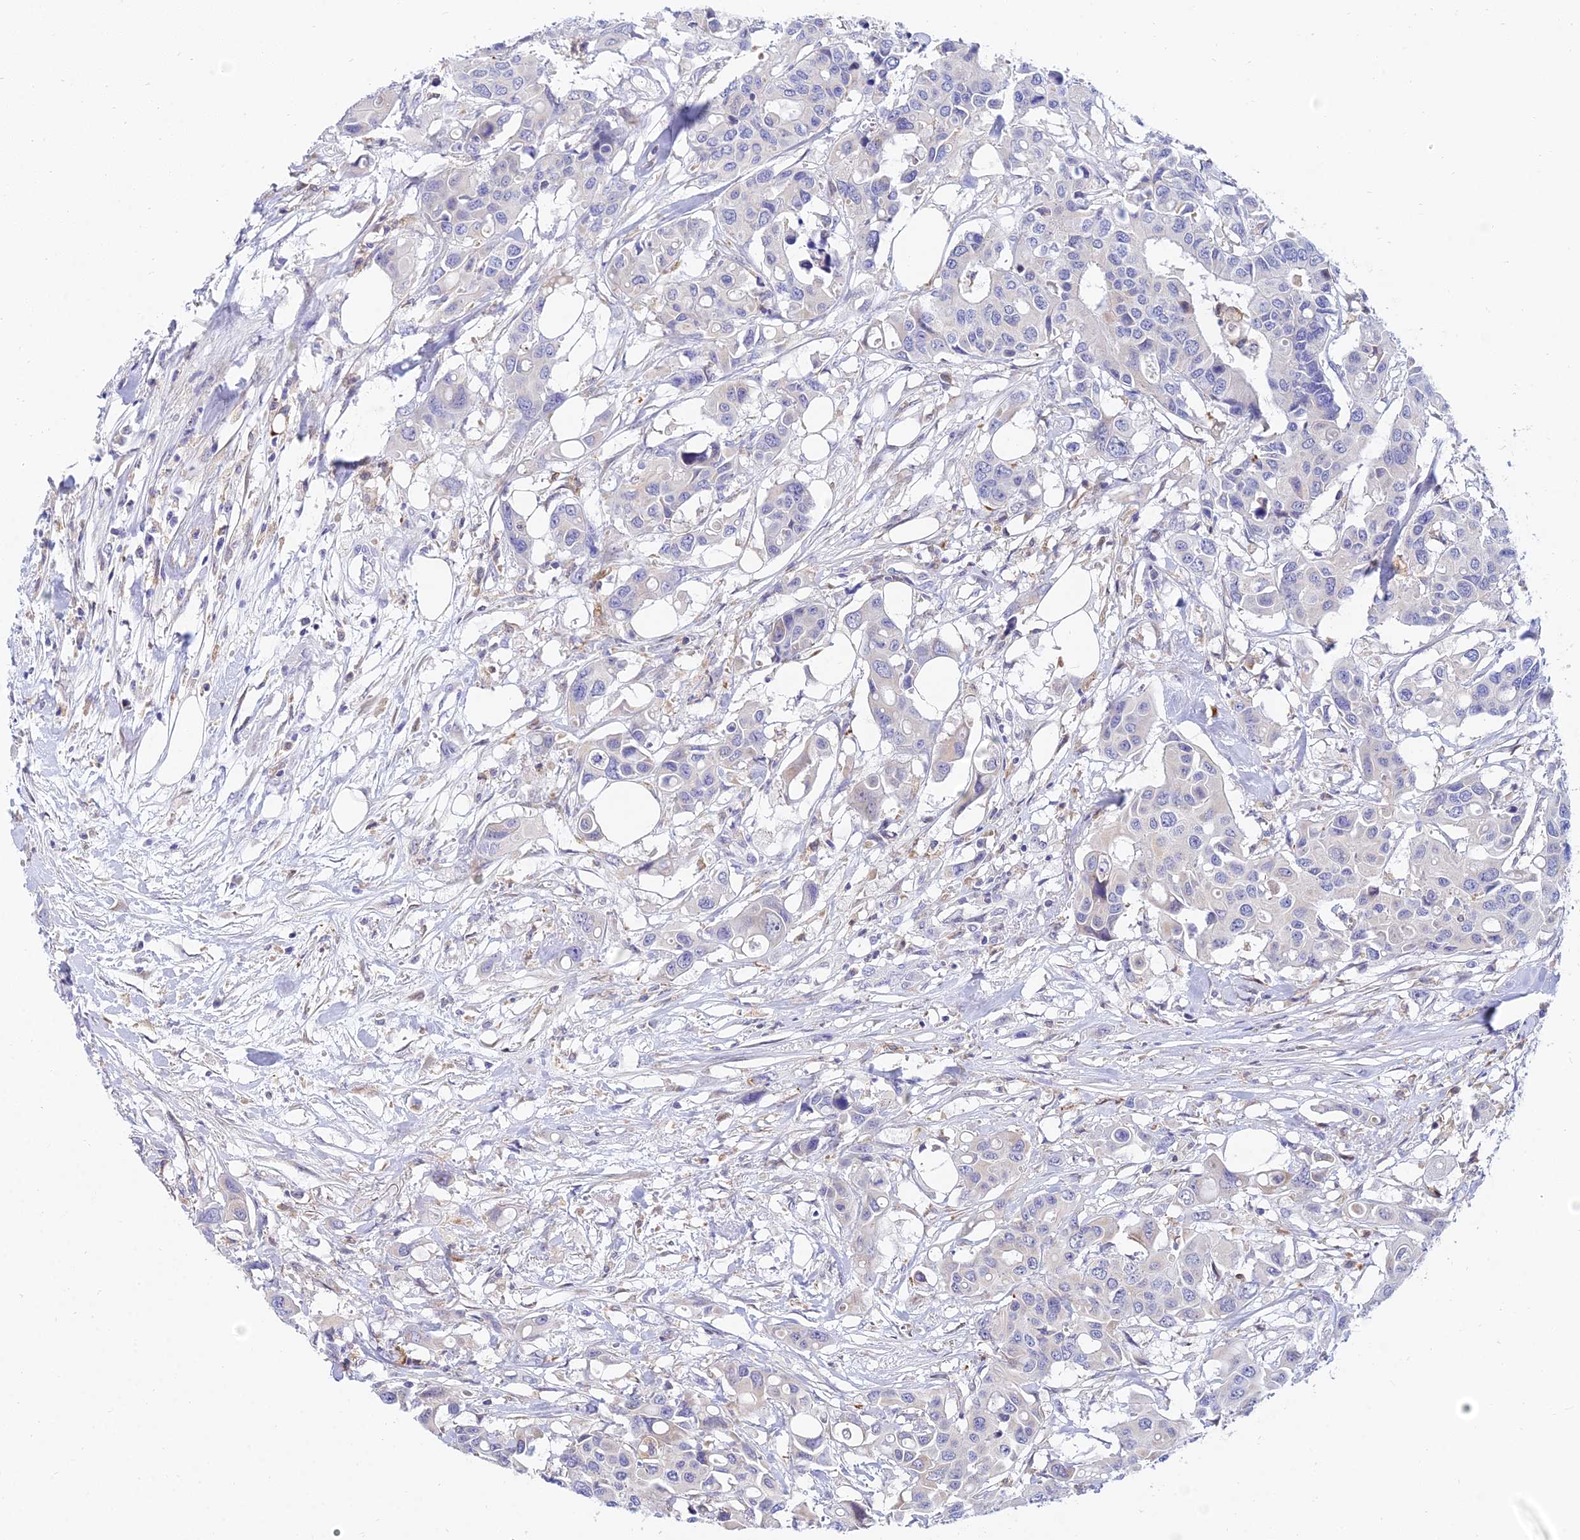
{"staining": {"intensity": "negative", "quantity": "none", "location": "none"}, "tissue": "colorectal cancer", "cell_type": "Tumor cells", "image_type": "cancer", "snomed": [{"axis": "morphology", "description": "Adenocarcinoma, NOS"}, {"axis": "topography", "description": "Colon"}], "caption": "Immunohistochemistry (IHC) of adenocarcinoma (colorectal) displays no staining in tumor cells.", "gene": "ARL8B", "patient": {"sex": "male", "age": 77}}